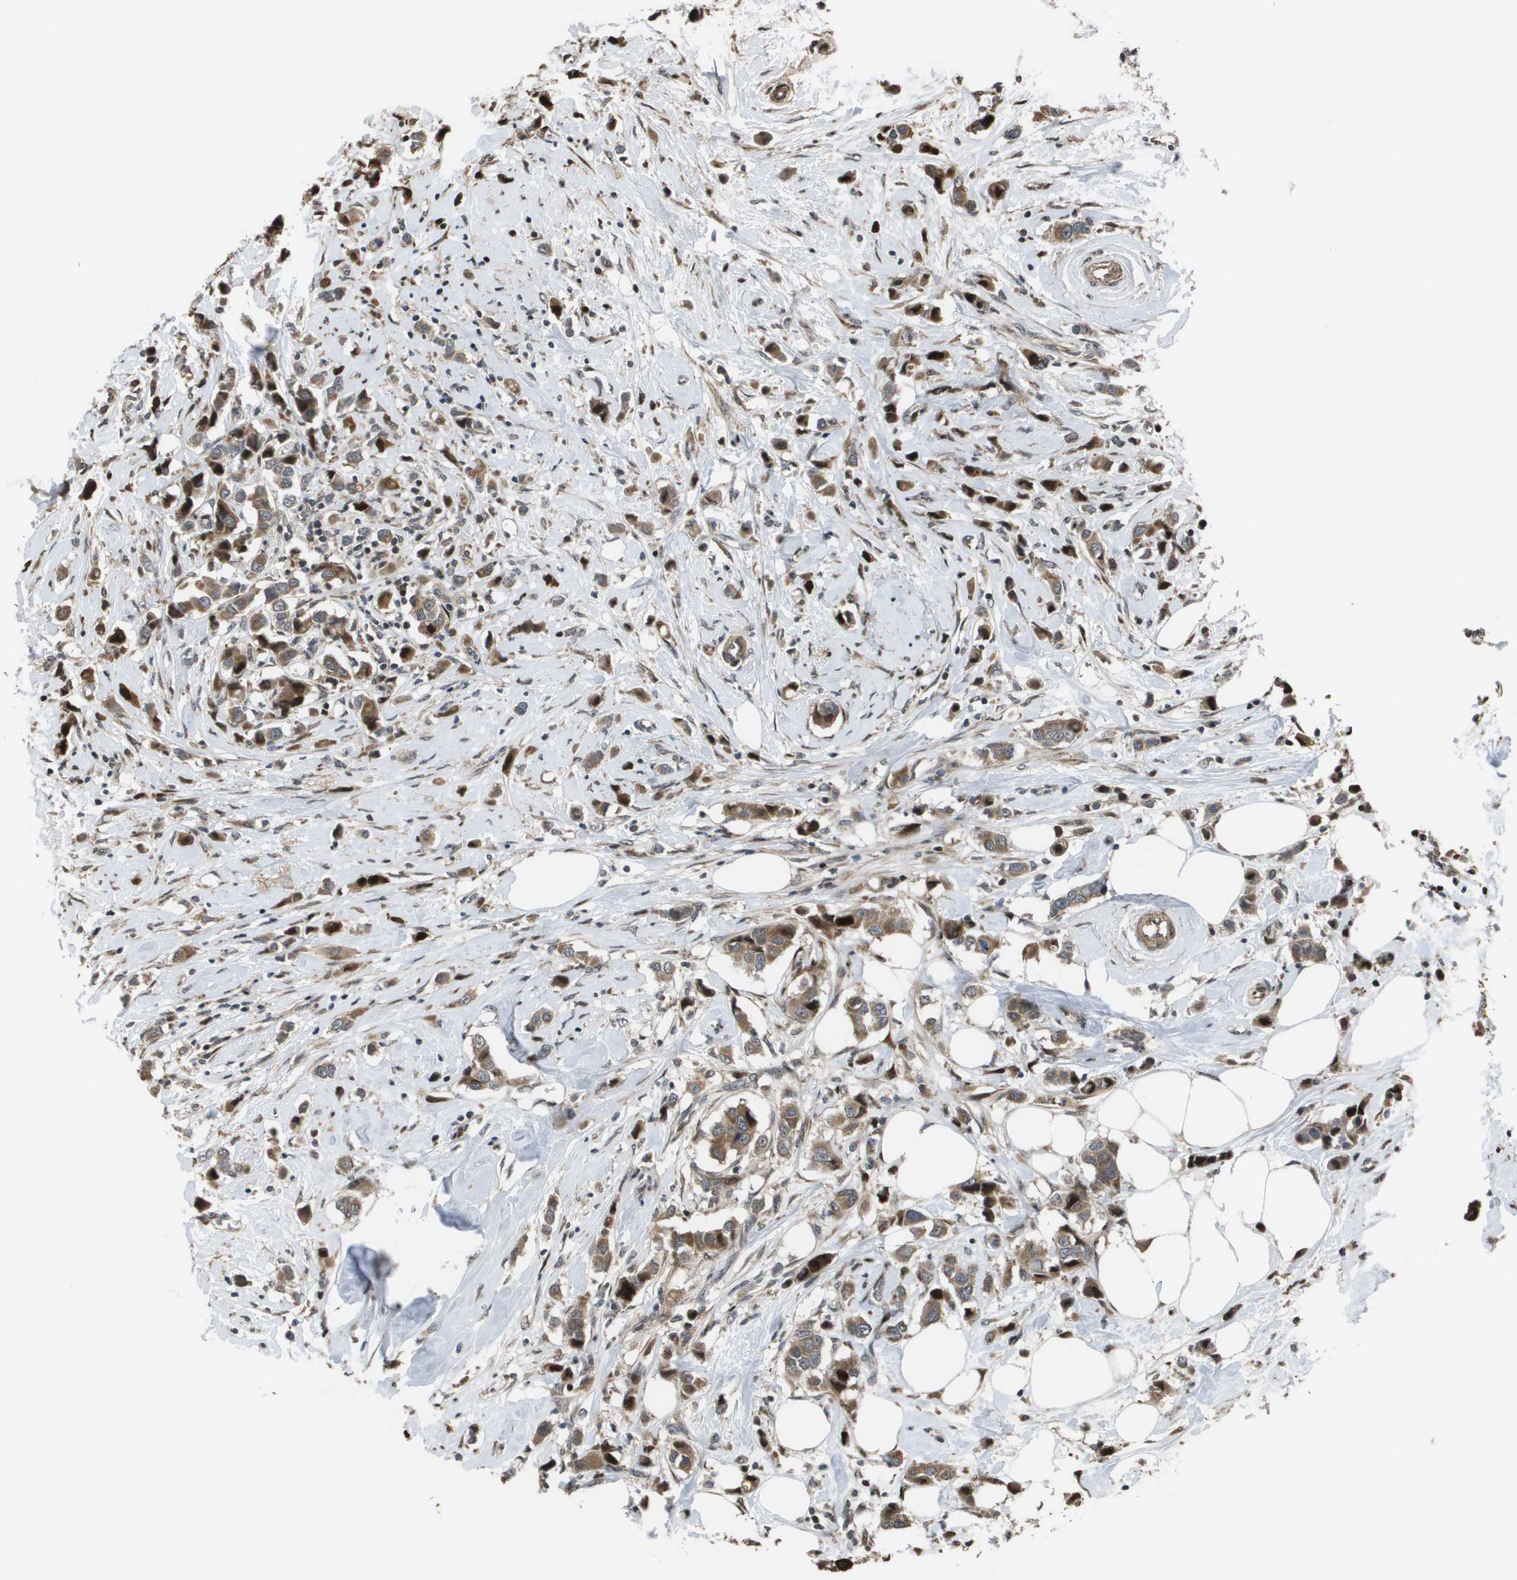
{"staining": {"intensity": "strong", "quantity": ">75%", "location": "cytoplasmic/membranous"}, "tissue": "breast cancer", "cell_type": "Tumor cells", "image_type": "cancer", "snomed": [{"axis": "morphology", "description": "Normal tissue, NOS"}, {"axis": "morphology", "description": "Duct carcinoma"}, {"axis": "topography", "description": "Breast"}], "caption": "Tumor cells demonstrate high levels of strong cytoplasmic/membranous staining in approximately >75% of cells in human breast cancer (invasive ductal carcinoma). Nuclei are stained in blue.", "gene": "AXIN2", "patient": {"sex": "female", "age": 50}}